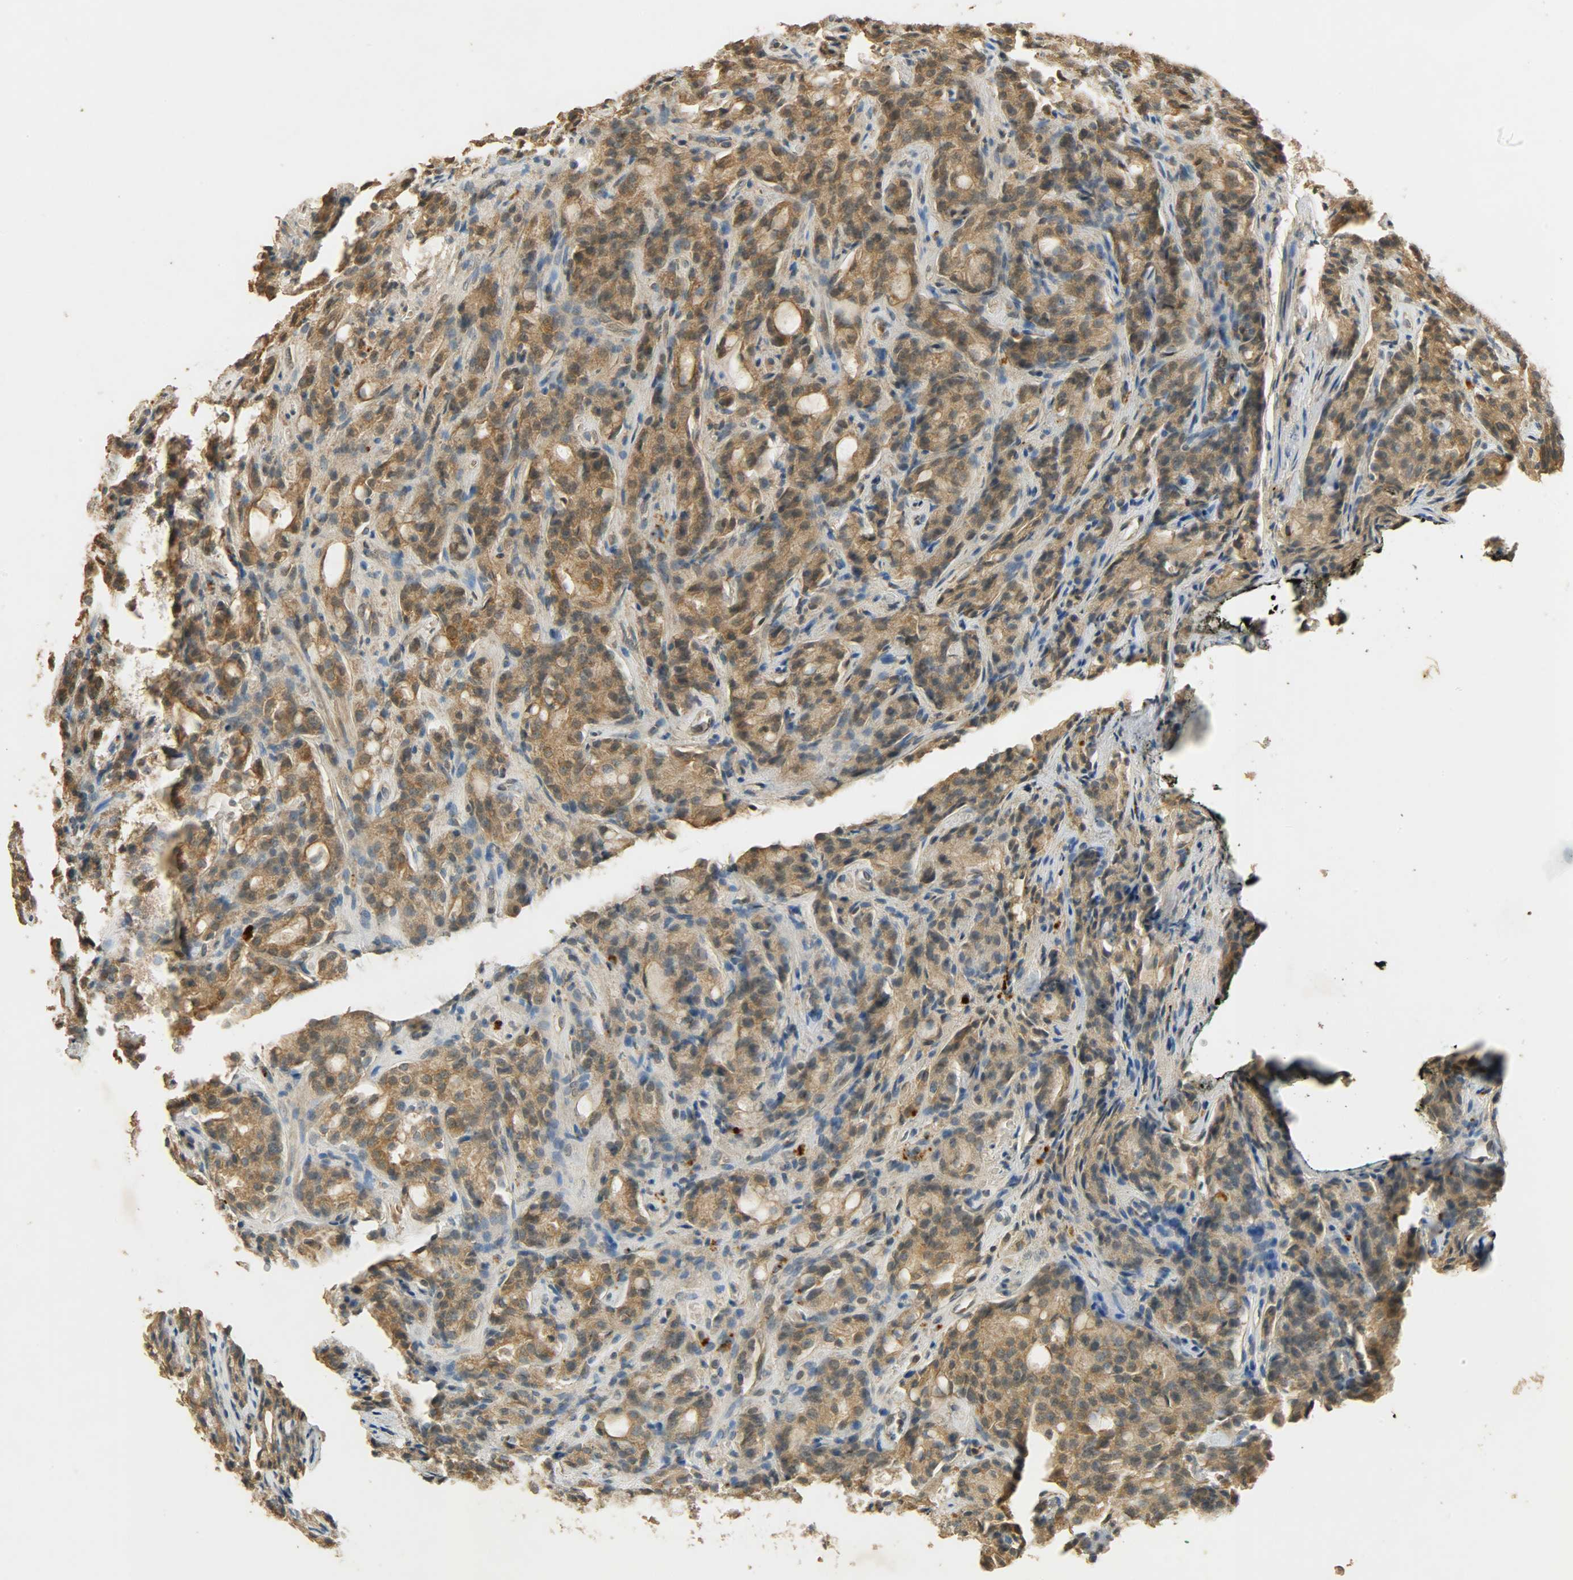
{"staining": {"intensity": "moderate", "quantity": ">75%", "location": "cytoplasmic/membranous"}, "tissue": "prostate cancer", "cell_type": "Tumor cells", "image_type": "cancer", "snomed": [{"axis": "morphology", "description": "Adenocarcinoma, High grade"}, {"axis": "topography", "description": "Prostate"}], "caption": "DAB (3,3'-diaminobenzidine) immunohistochemical staining of prostate high-grade adenocarcinoma exhibits moderate cytoplasmic/membranous protein expression in approximately >75% of tumor cells.", "gene": "ATP2B1", "patient": {"sex": "male", "age": 72}}